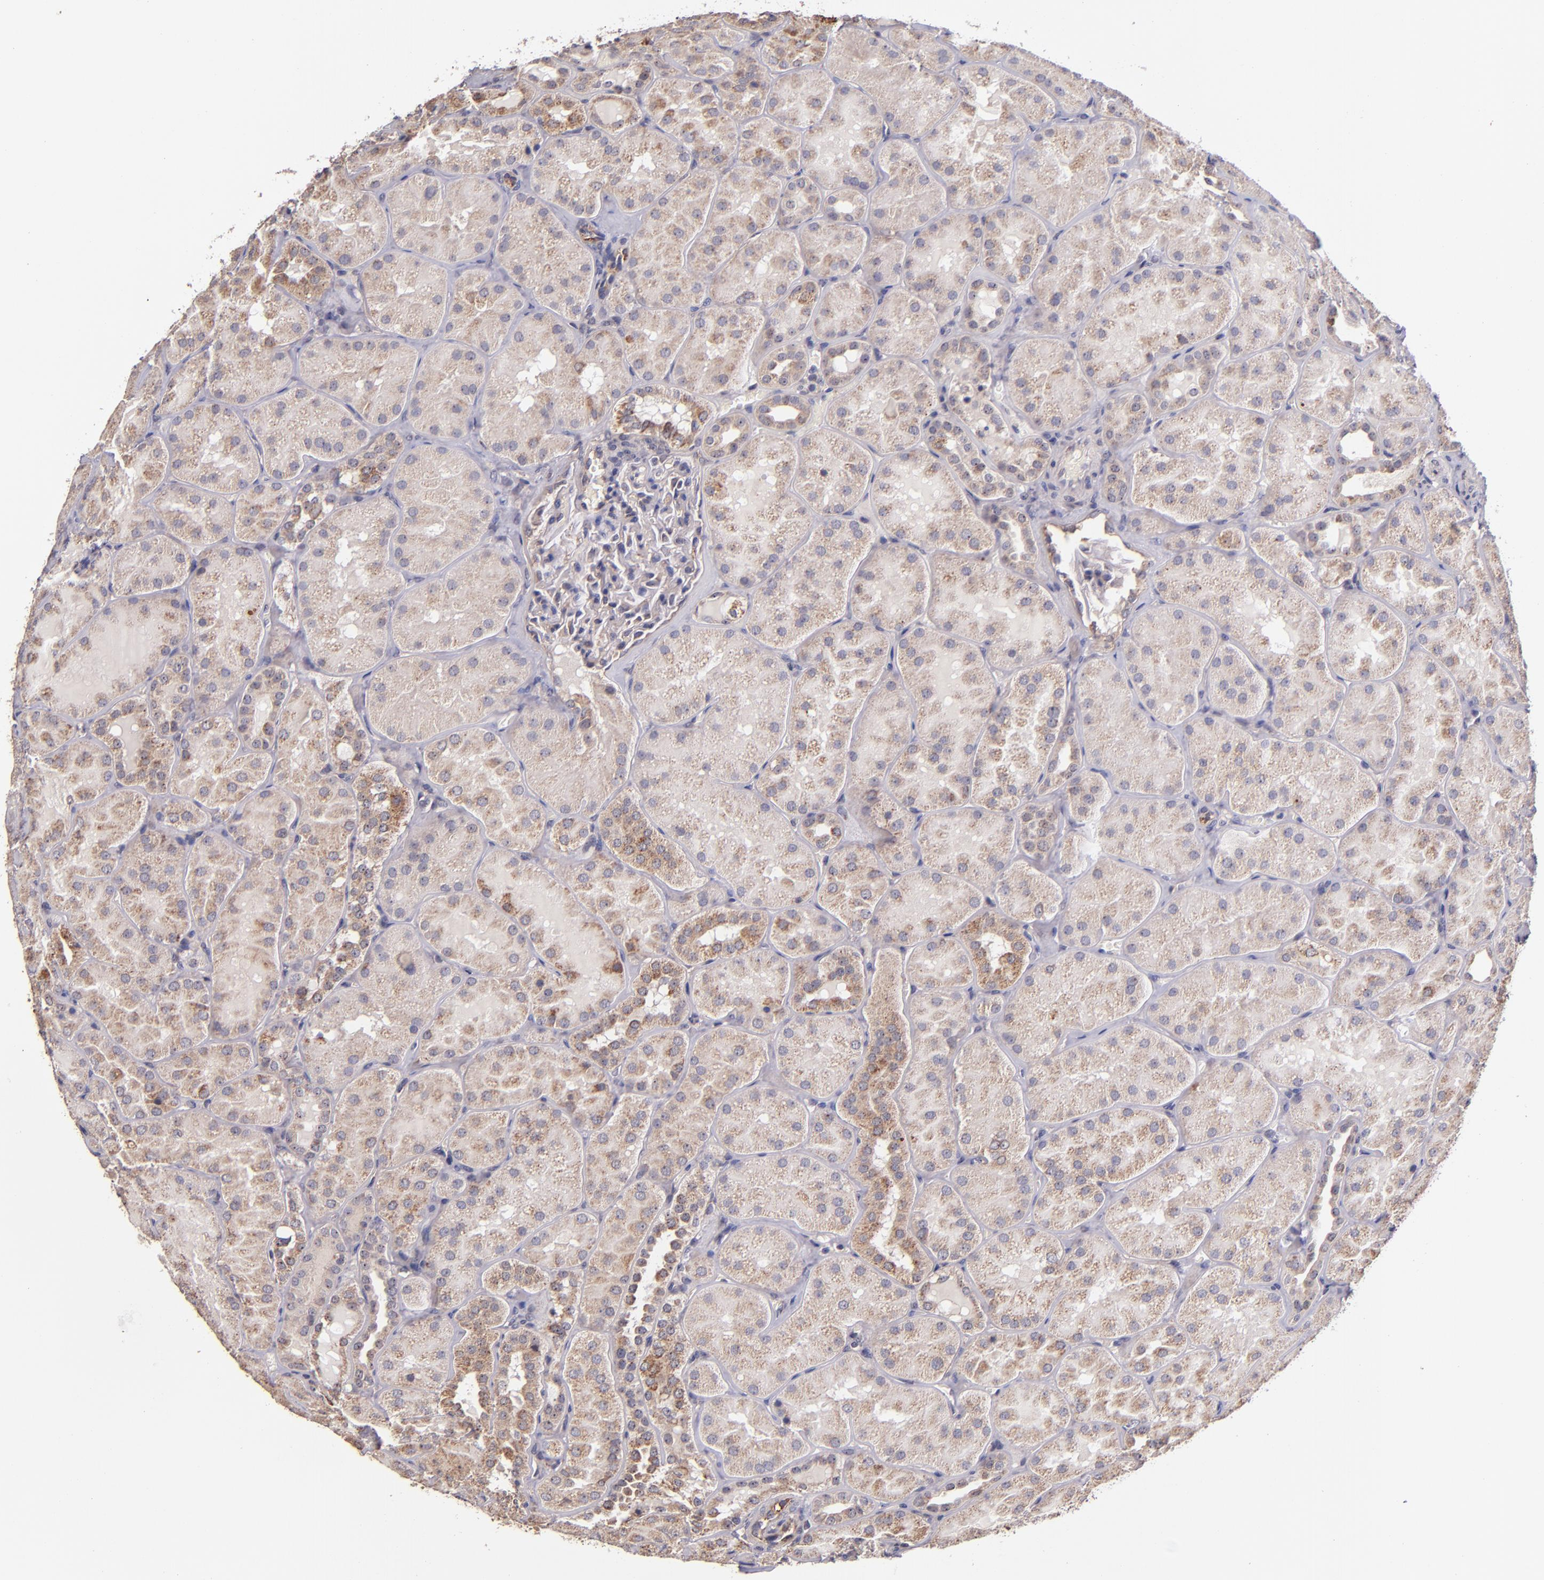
{"staining": {"intensity": "negative", "quantity": "none", "location": "none"}, "tissue": "kidney", "cell_type": "Cells in glomeruli", "image_type": "normal", "snomed": [{"axis": "morphology", "description": "Normal tissue, NOS"}, {"axis": "topography", "description": "Kidney"}], "caption": "IHC image of unremarkable kidney: human kidney stained with DAB displays no significant protein expression in cells in glomeruli.", "gene": "SHC1", "patient": {"sex": "male", "age": 28}}